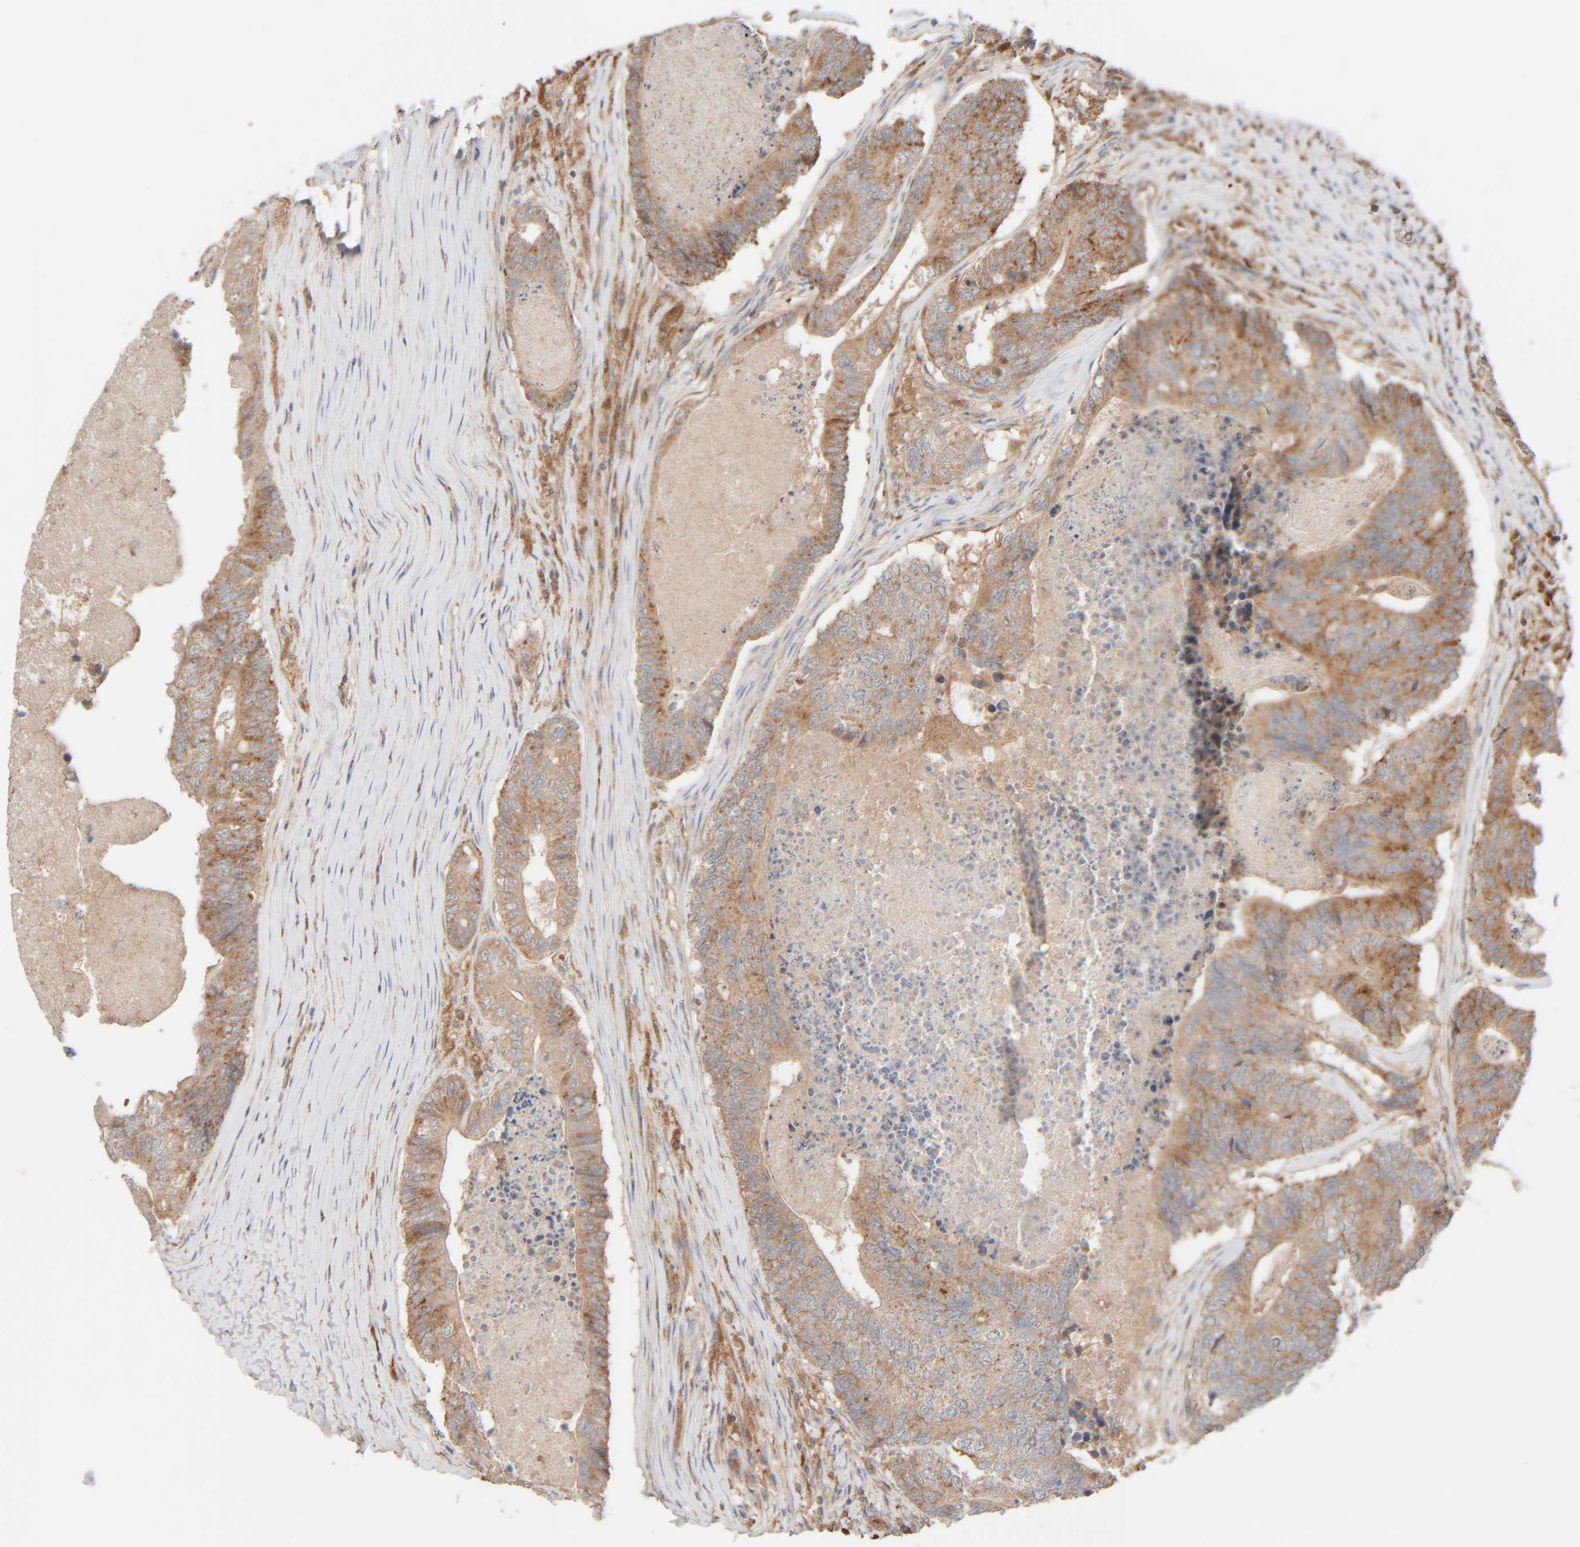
{"staining": {"intensity": "weak", "quantity": ">75%", "location": "cytoplasmic/membranous"}, "tissue": "colorectal cancer", "cell_type": "Tumor cells", "image_type": "cancer", "snomed": [{"axis": "morphology", "description": "Adenocarcinoma, NOS"}, {"axis": "topography", "description": "Colon"}], "caption": "Weak cytoplasmic/membranous staining is appreciated in approximately >75% of tumor cells in colorectal cancer.", "gene": "TMEM192", "patient": {"sex": "female", "age": 67}}